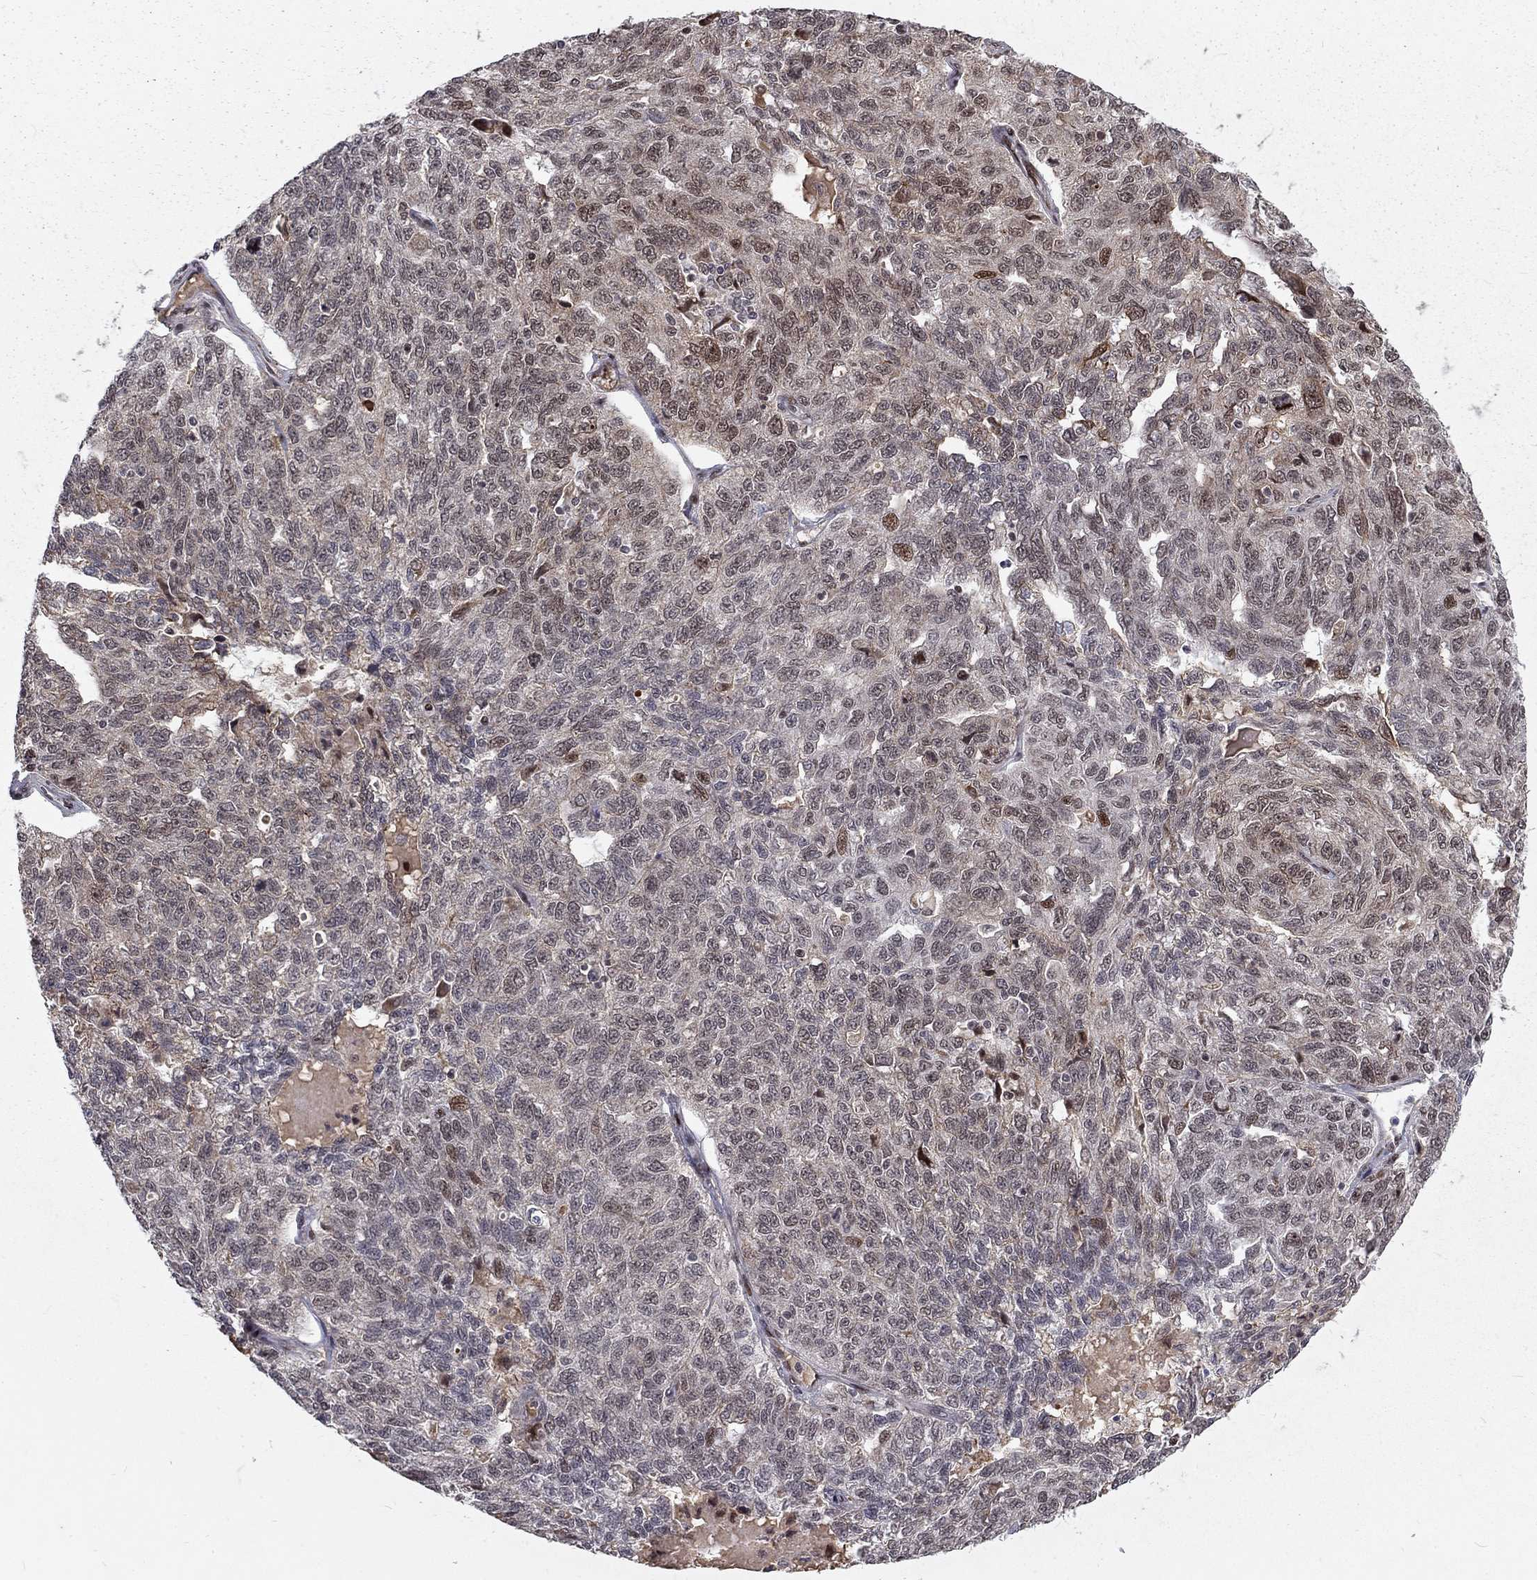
{"staining": {"intensity": "moderate", "quantity": "<25%", "location": "nuclear"}, "tissue": "ovarian cancer", "cell_type": "Tumor cells", "image_type": "cancer", "snomed": [{"axis": "morphology", "description": "Cystadenocarcinoma, serous, NOS"}, {"axis": "topography", "description": "Ovary"}], "caption": "Immunohistochemical staining of ovarian serous cystadenocarcinoma shows low levels of moderate nuclear protein expression in approximately <25% of tumor cells.", "gene": "TCEAL1", "patient": {"sex": "female", "age": 71}}